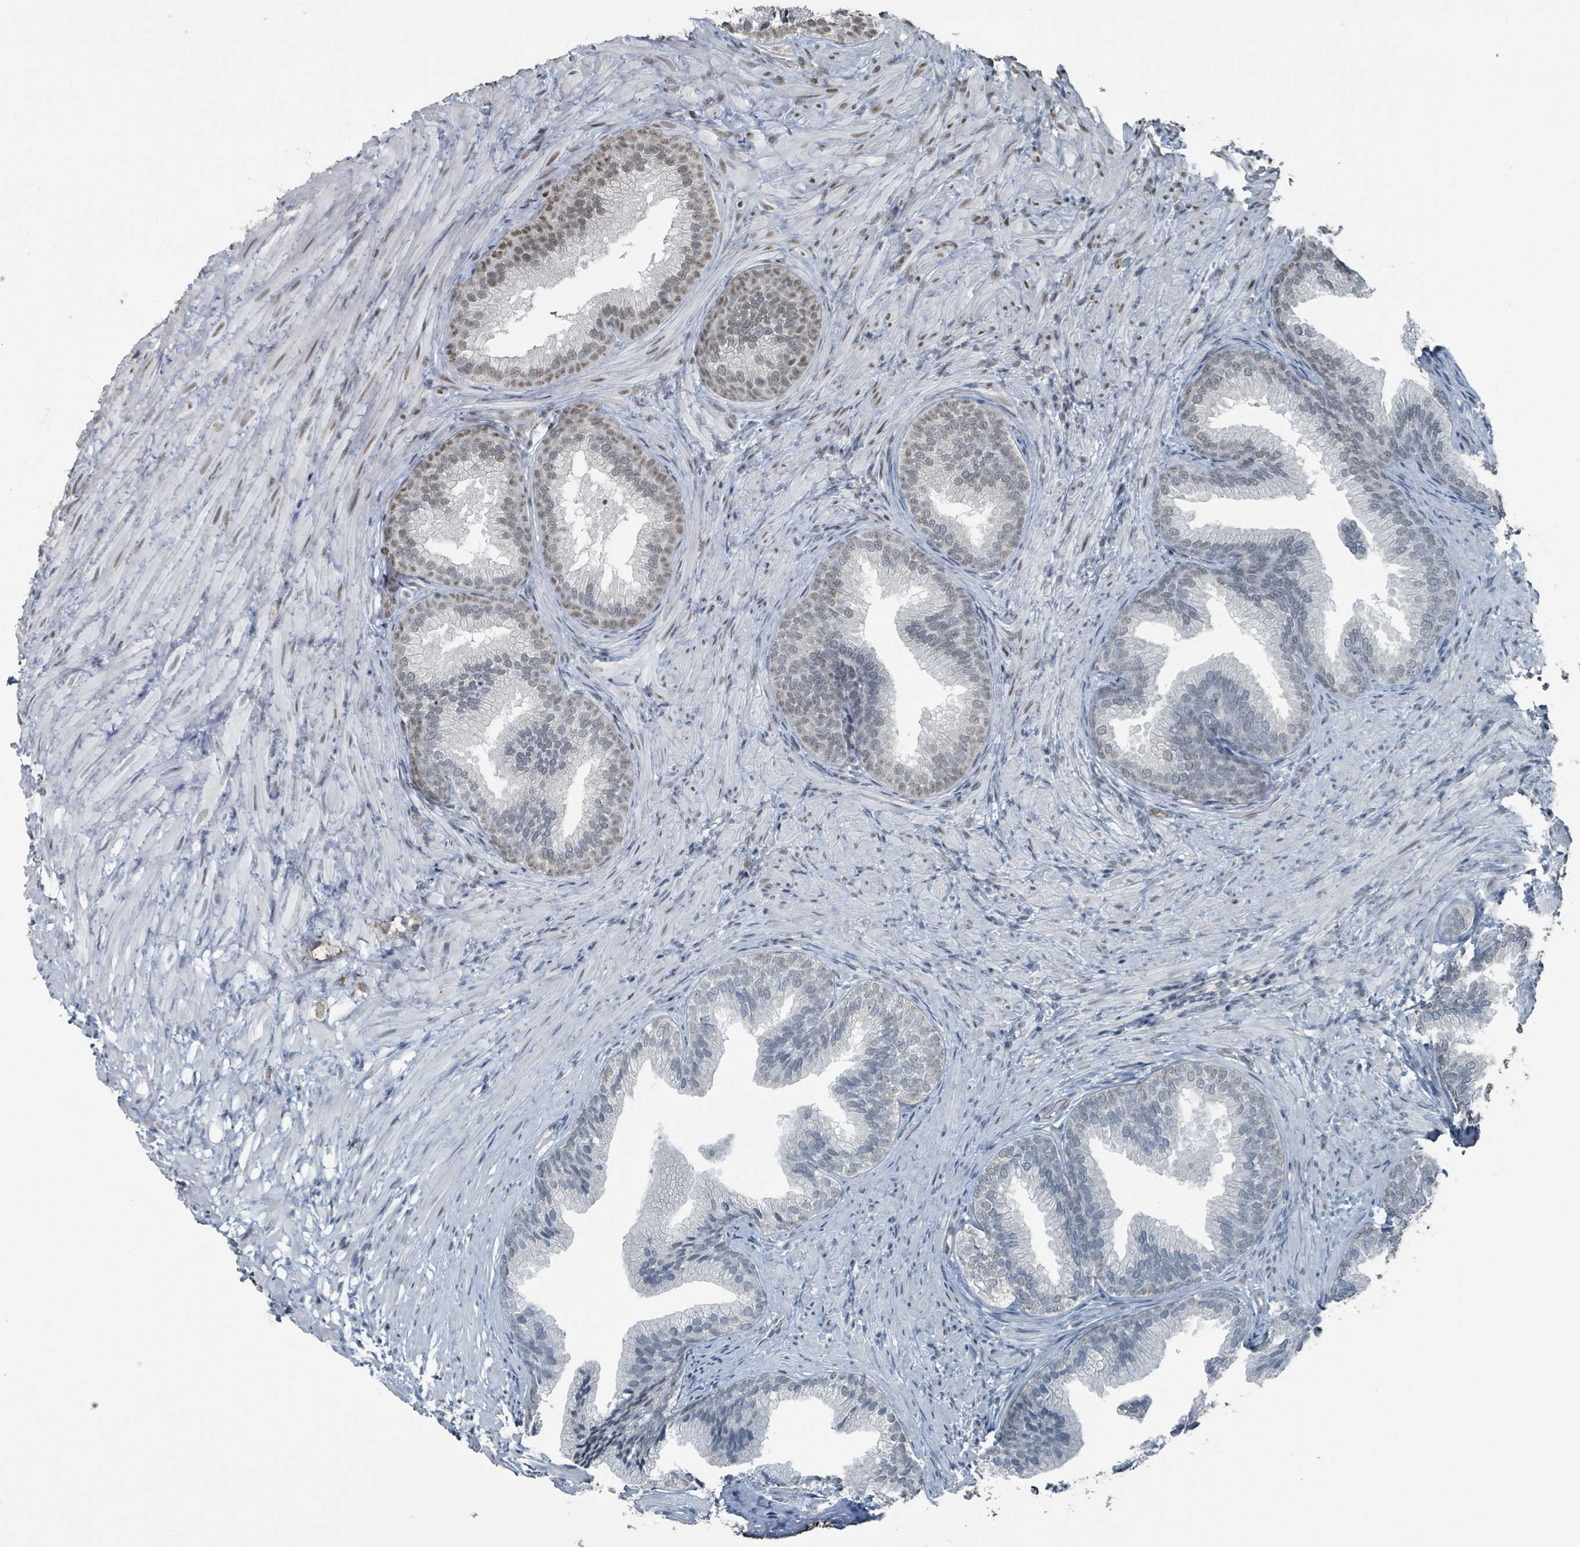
{"staining": {"intensity": "moderate", "quantity": "25%-75%", "location": "nuclear"}, "tissue": "prostate", "cell_type": "Glandular cells", "image_type": "normal", "snomed": [{"axis": "morphology", "description": "Normal tissue, NOS"}, {"axis": "topography", "description": "Prostate"}], "caption": "This image displays unremarkable prostate stained with immunohistochemistry (IHC) to label a protein in brown. The nuclear of glandular cells show moderate positivity for the protein. Nuclei are counter-stained blue.", "gene": "PHIP", "patient": {"sex": "male", "age": 76}}